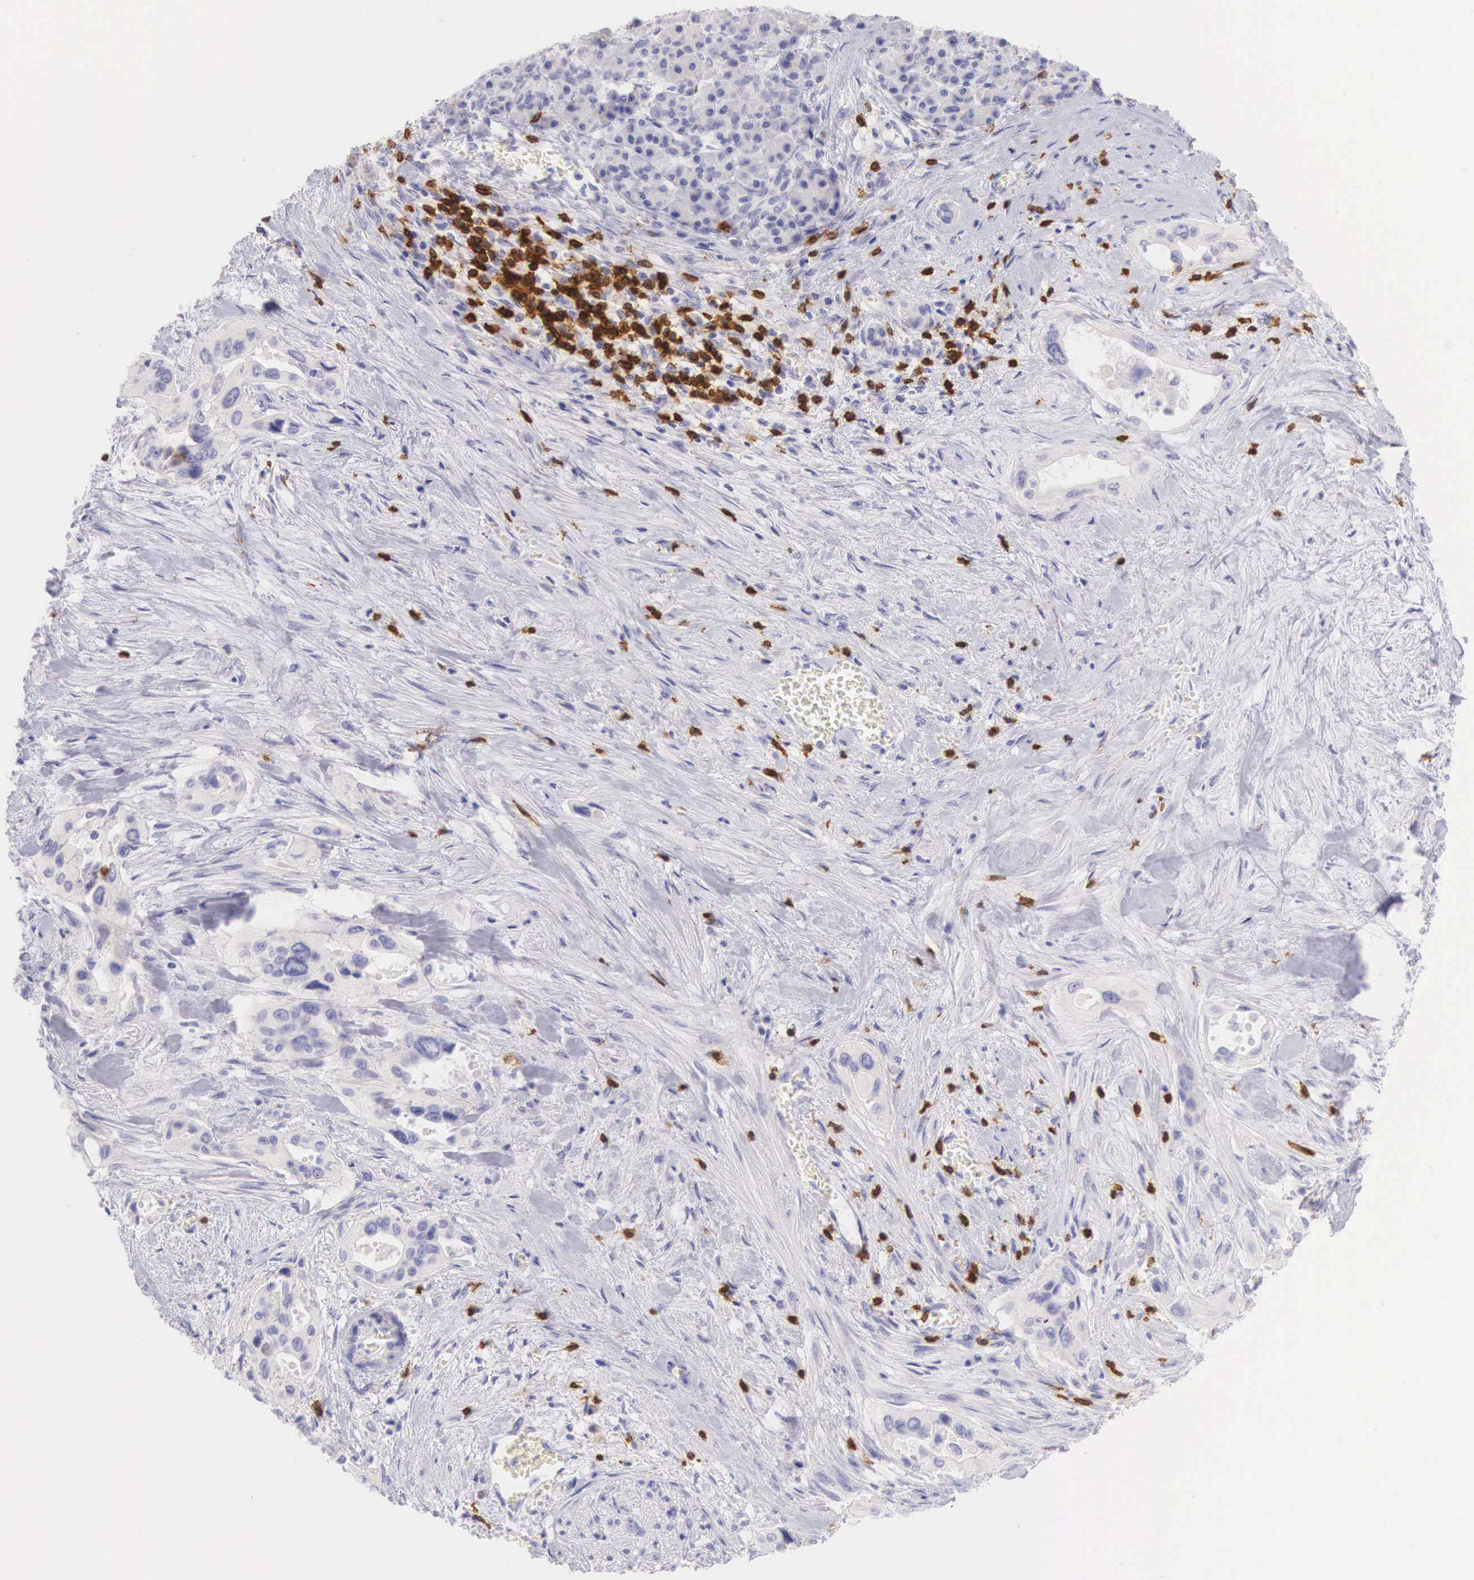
{"staining": {"intensity": "negative", "quantity": "none", "location": "none"}, "tissue": "pancreatic cancer", "cell_type": "Tumor cells", "image_type": "cancer", "snomed": [{"axis": "morphology", "description": "Adenocarcinoma, NOS"}, {"axis": "topography", "description": "Pancreas"}], "caption": "Tumor cells are negative for brown protein staining in pancreatic cancer (adenocarcinoma).", "gene": "CD3E", "patient": {"sex": "male", "age": 77}}